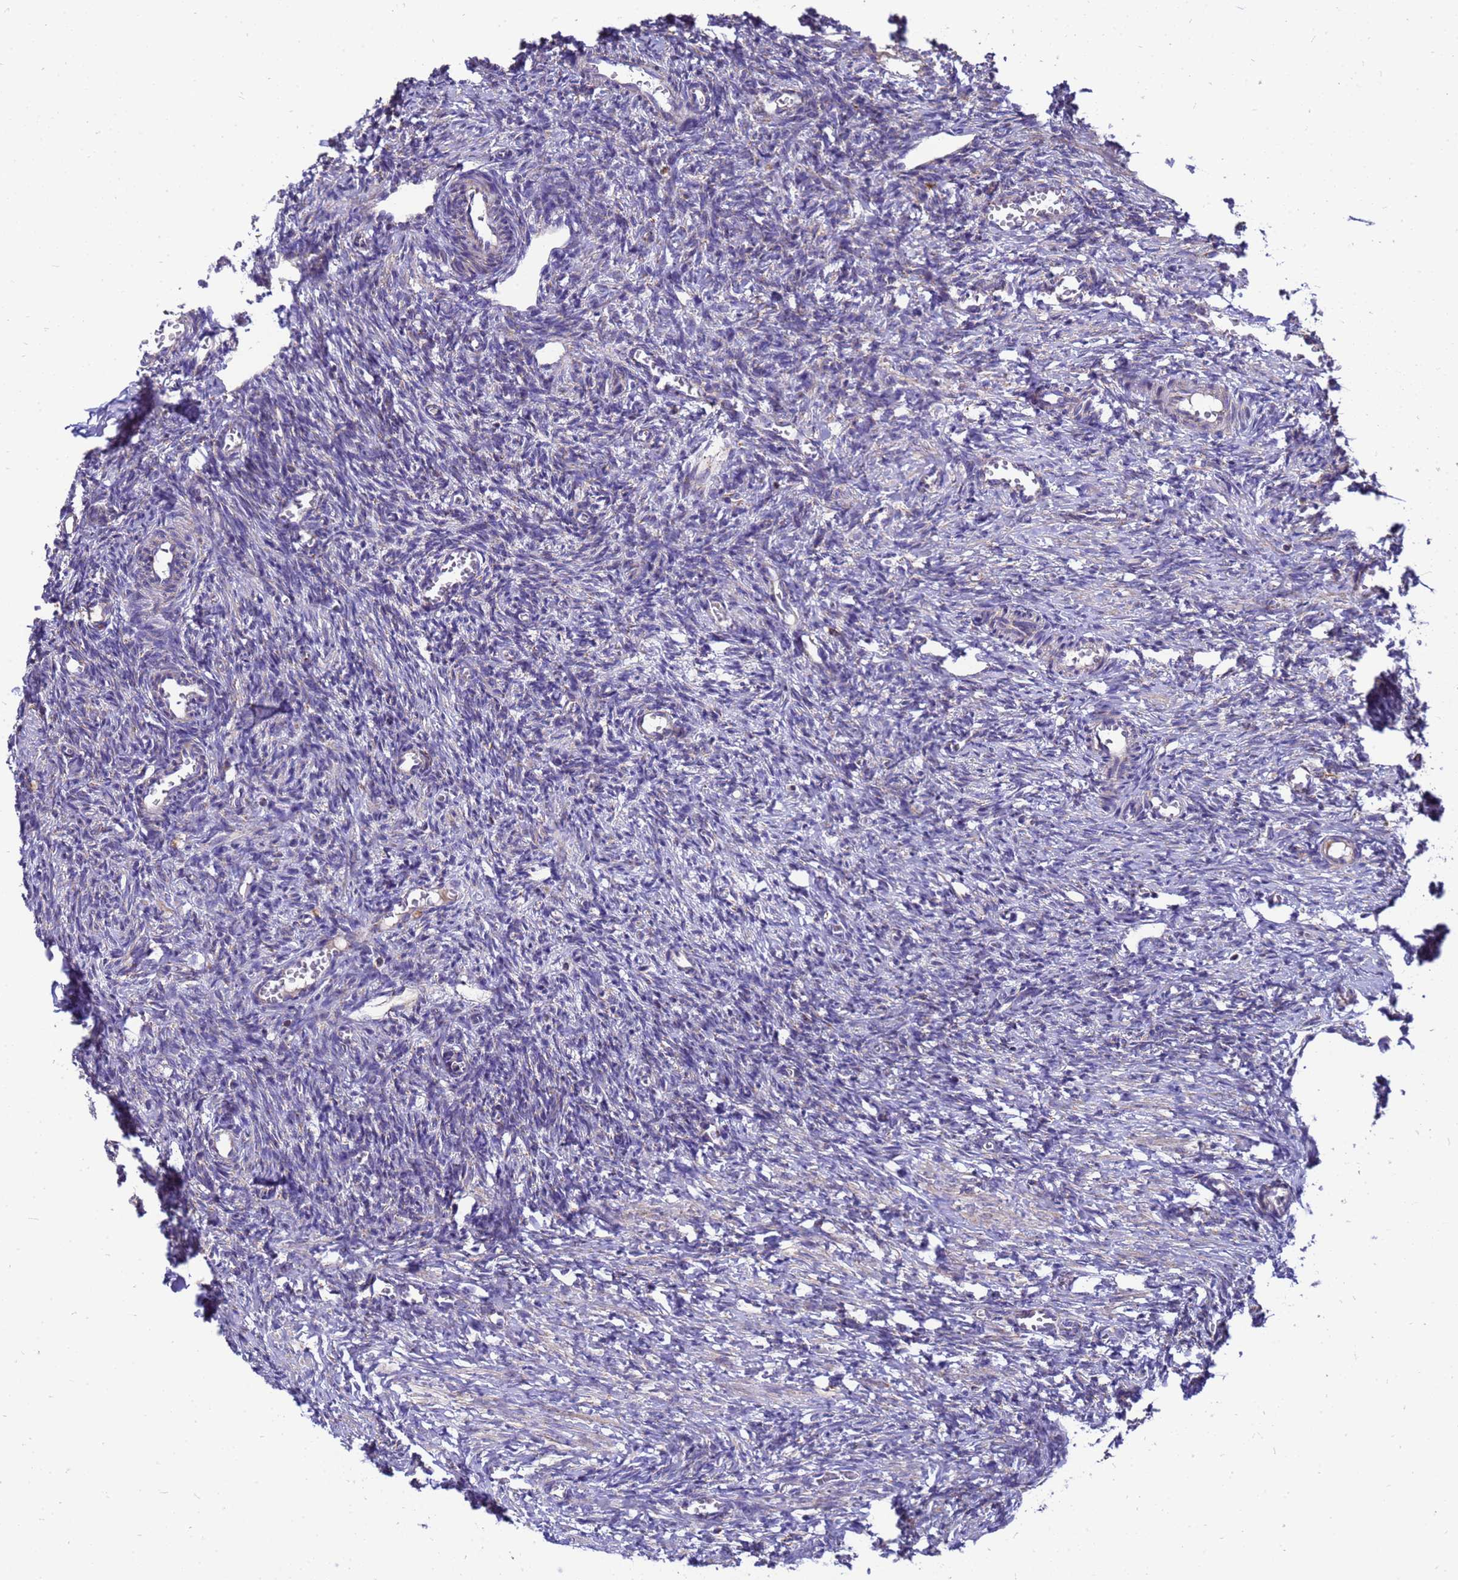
{"staining": {"intensity": "strong", "quantity": ">75%", "location": "cytoplasmic/membranous"}, "tissue": "ovary", "cell_type": "Follicle cells", "image_type": "normal", "snomed": [{"axis": "morphology", "description": "Normal tissue, NOS"}, {"axis": "topography", "description": "Ovary"}], "caption": "High-magnification brightfield microscopy of benign ovary stained with DAB (3,3'-diaminobenzidine) (brown) and counterstained with hematoxylin (blue). follicle cells exhibit strong cytoplasmic/membranous expression is appreciated in approximately>75% of cells. The staining is performed using DAB brown chromogen to label protein expression. The nuclei are counter-stained blue using hematoxylin.", "gene": "CMC4", "patient": {"sex": "female", "age": 27}}